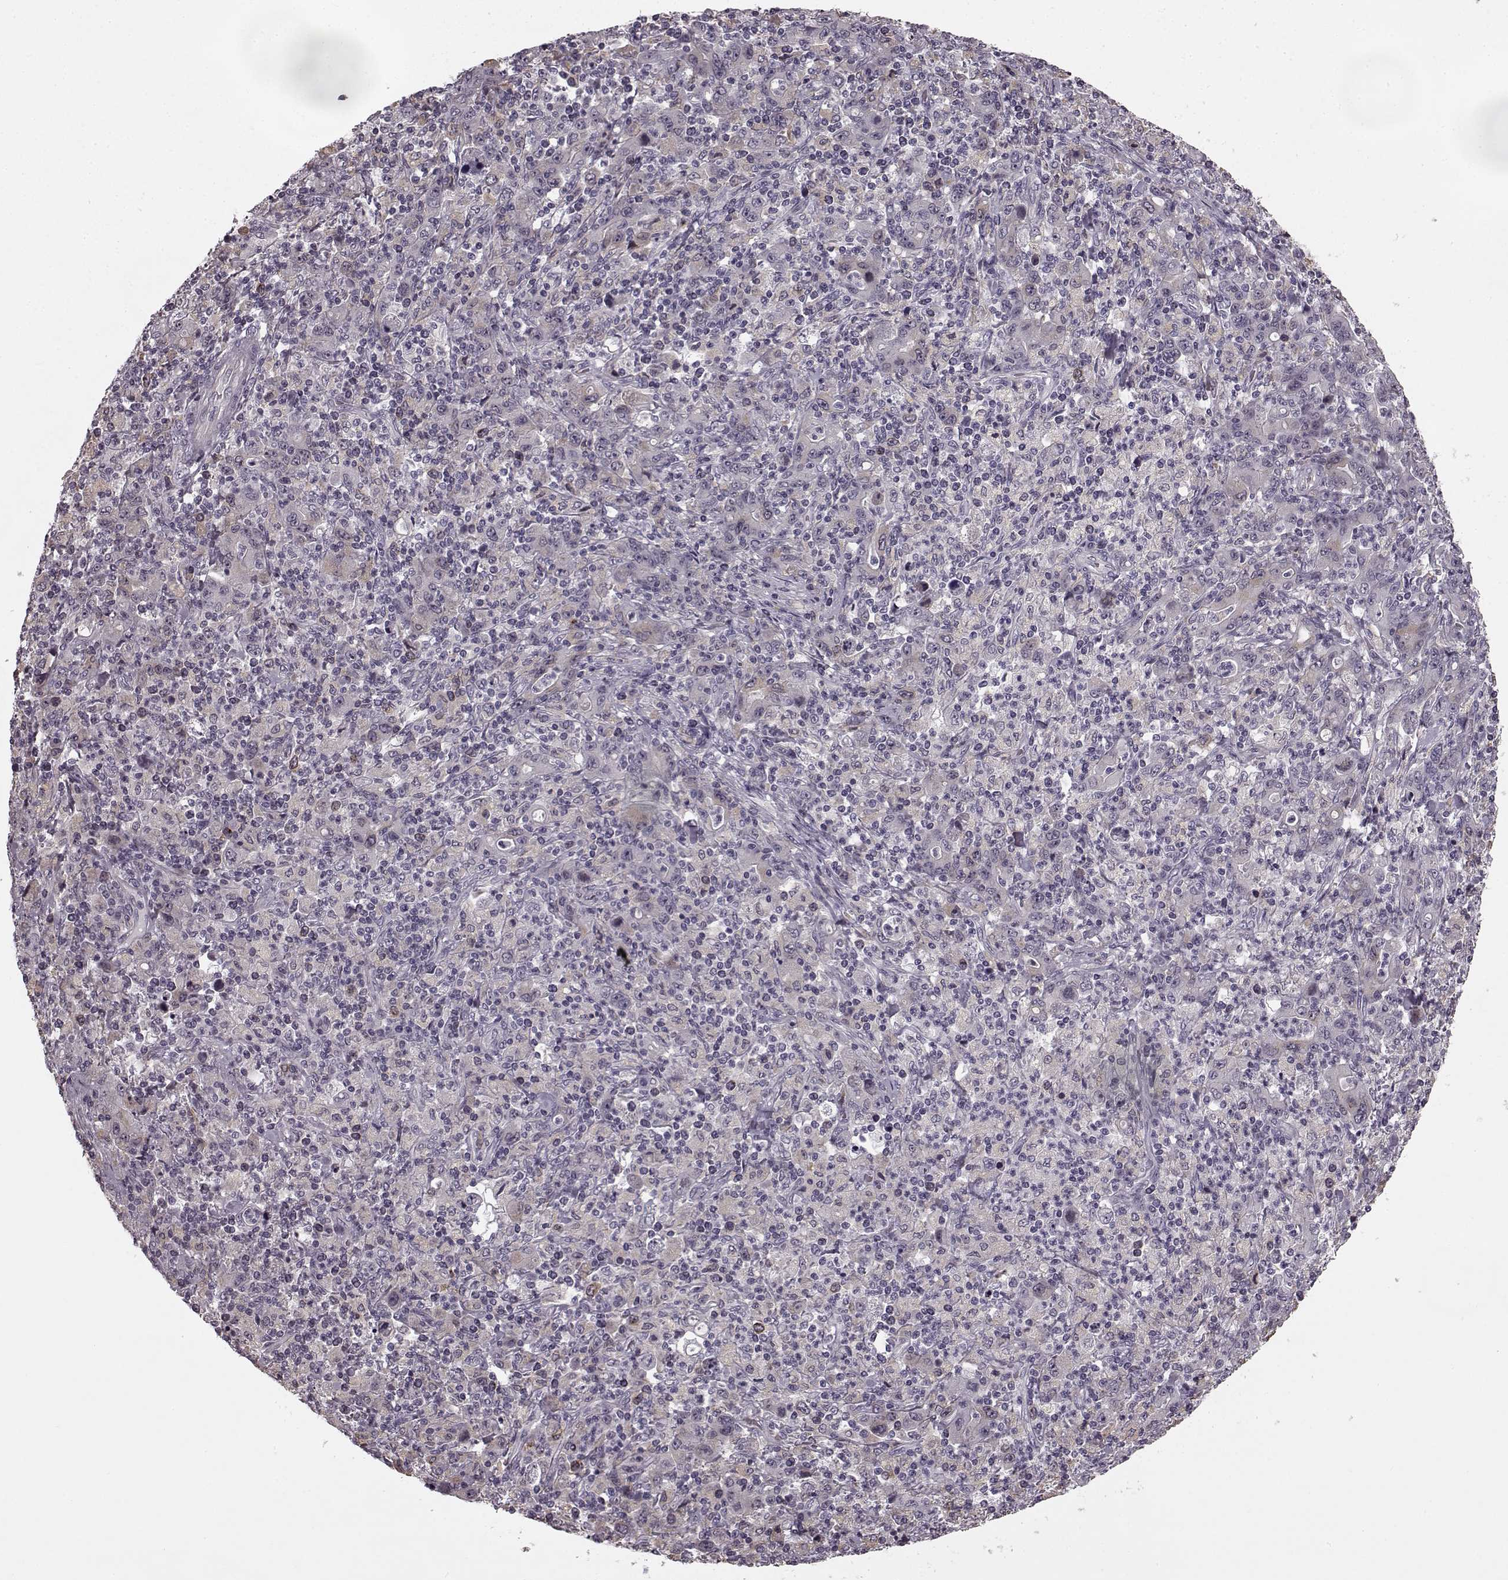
{"staining": {"intensity": "weak", "quantity": "<25%", "location": "cytoplasmic/membranous"}, "tissue": "stomach cancer", "cell_type": "Tumor cells", "image_type": "cancer", "snomed": [{"axis": "morphology", "description": "Adenocarcinoma, NOS"}, {"axis": "topography", "description": "Stomach, upper"}], "caption": "There is no significant staining in tumor cells of adenocarcinoma (stomach).", "gene": "HMMR", "patient": {"sex": "male", "age": 69}}